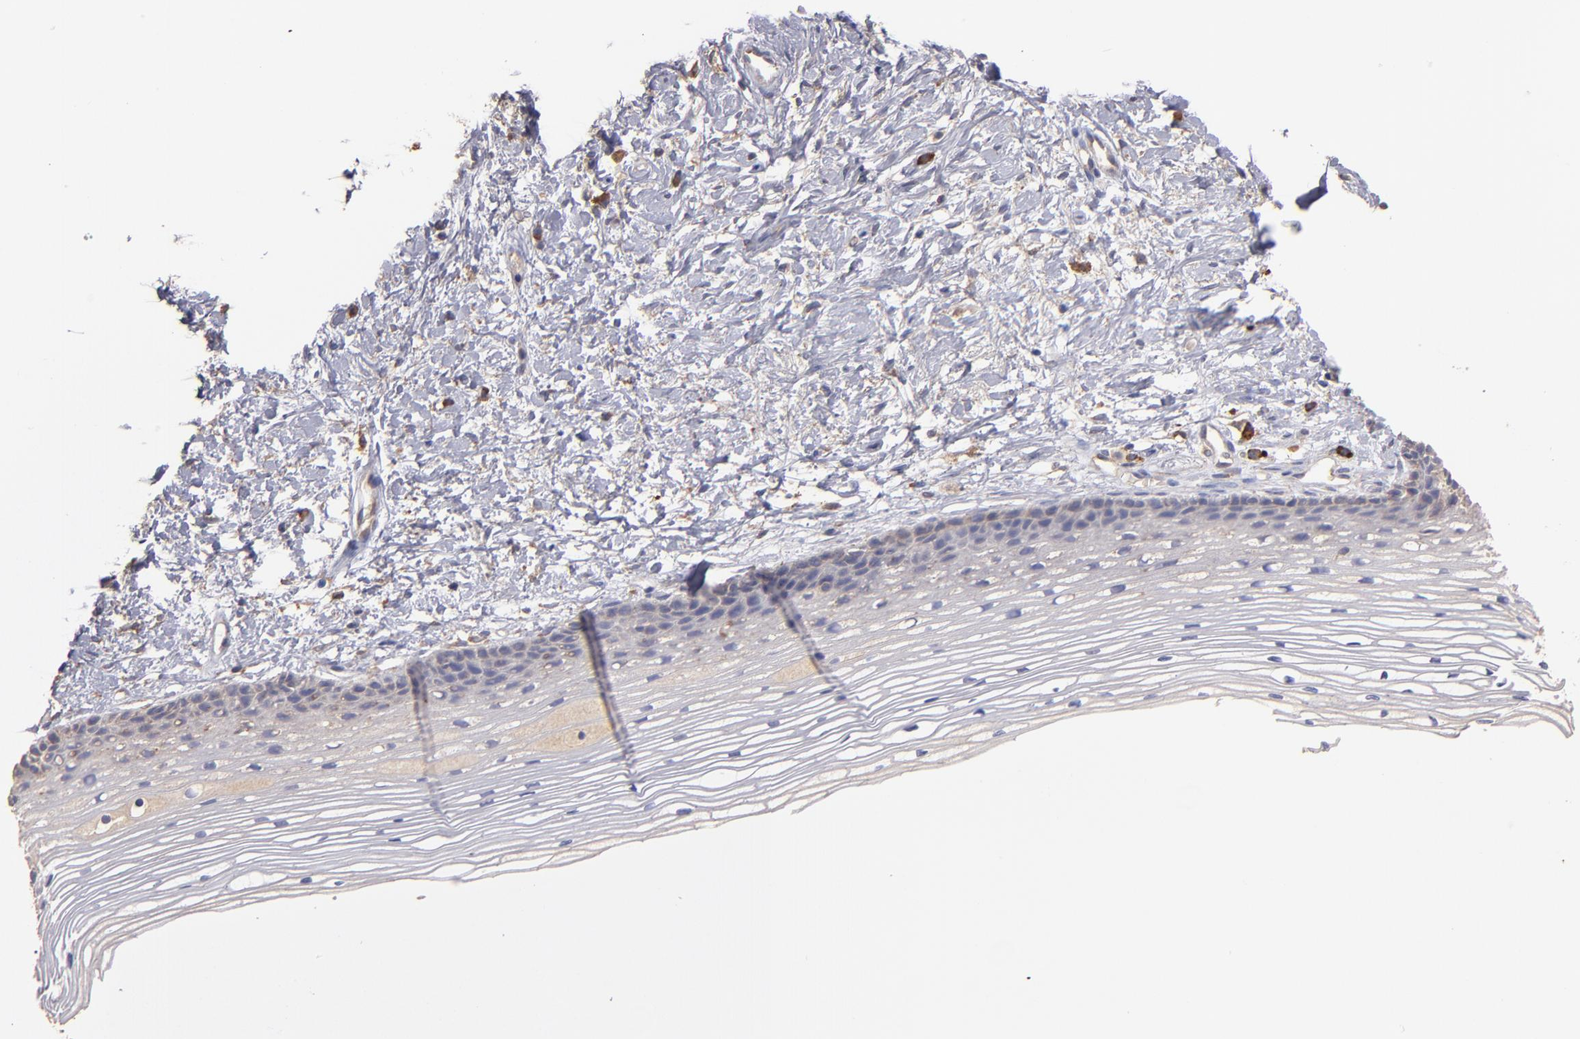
{"staining": {"intensity": "moderate", "quantity": ">75%", "location": "cytoplasmic/membranous"}, "tissue": "cervix", "cell_type": "Glandular cells", "image_type": "normal", "snomed": [{"axis": "morphology", "description": "Normal tissue, NOS"}, {"axis": "topography", "description": "Cervix"}], "caption": "High-power microscopy captured an IHC histopathology image of unremarkable cervix, revealing moderate cytoplasmic/membranous staining in approximately >75% of glandular cells. (DAB IHC with brightfield microscopy, high magnification).", "gene": "NFKBIE", "patient": {"sex": "female", "age": 77}}